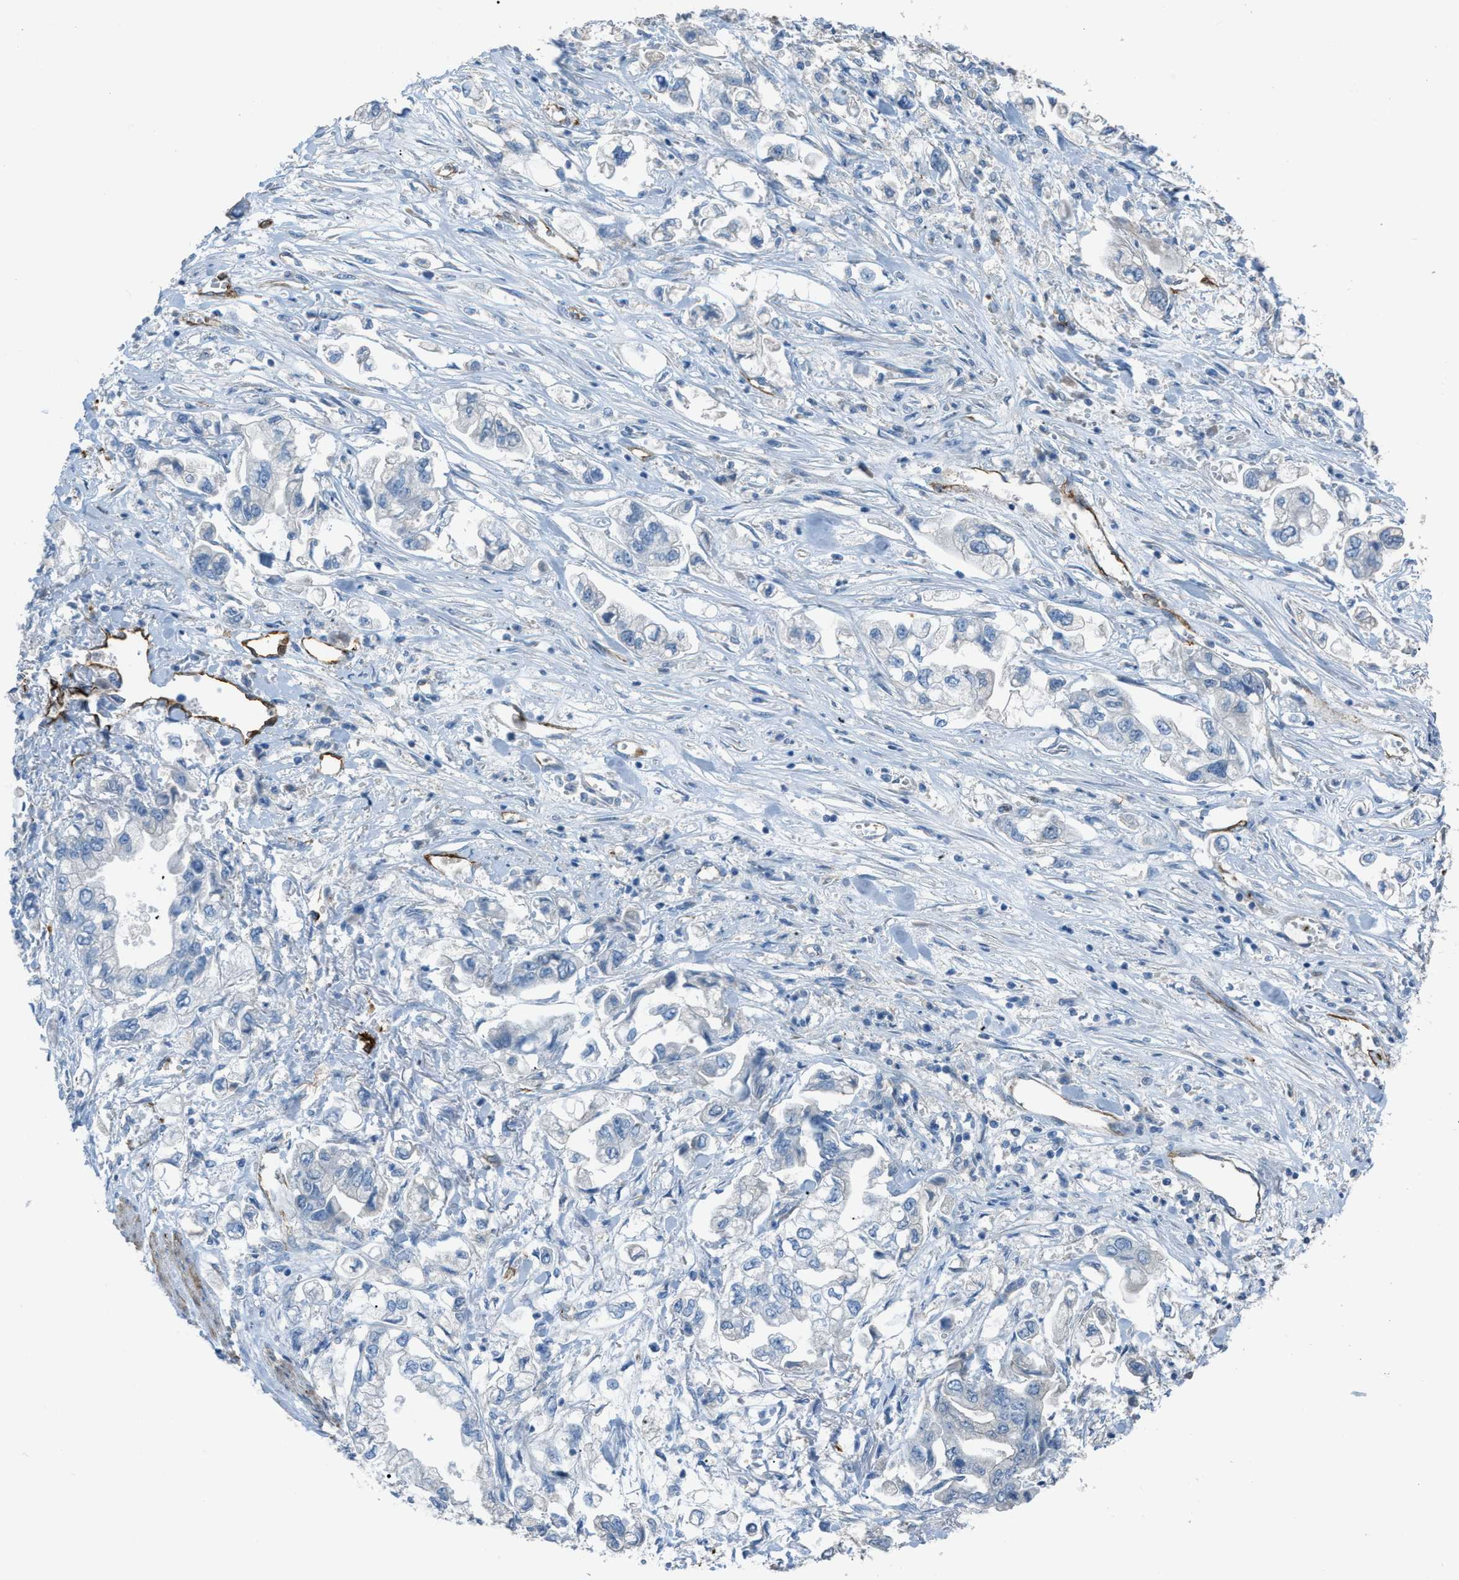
{"staining": {"intensity": "negative", "quantity": "none", "location": "none"}, "tissue": "stomach cancer", "cell_type": "Tumor cells", "image_type": "cancer", "snomed": [{"axis": "morphology", "description": "Normal tissue, NOS"}, {"axis": "morphology", "description": "Adenocarcinoma, NOS"}, {"axis": "topography", "description": "Stomach"}], "caption": "This micrograph is of stomach cancer stained with immunohistochemistry (IHC) to label a protein in brown with the nuclei are counter-stained blue. There is no expression in tumor cells.", "gene": "SLC22A15", "patient": {"sex": "male", "age": 62}}